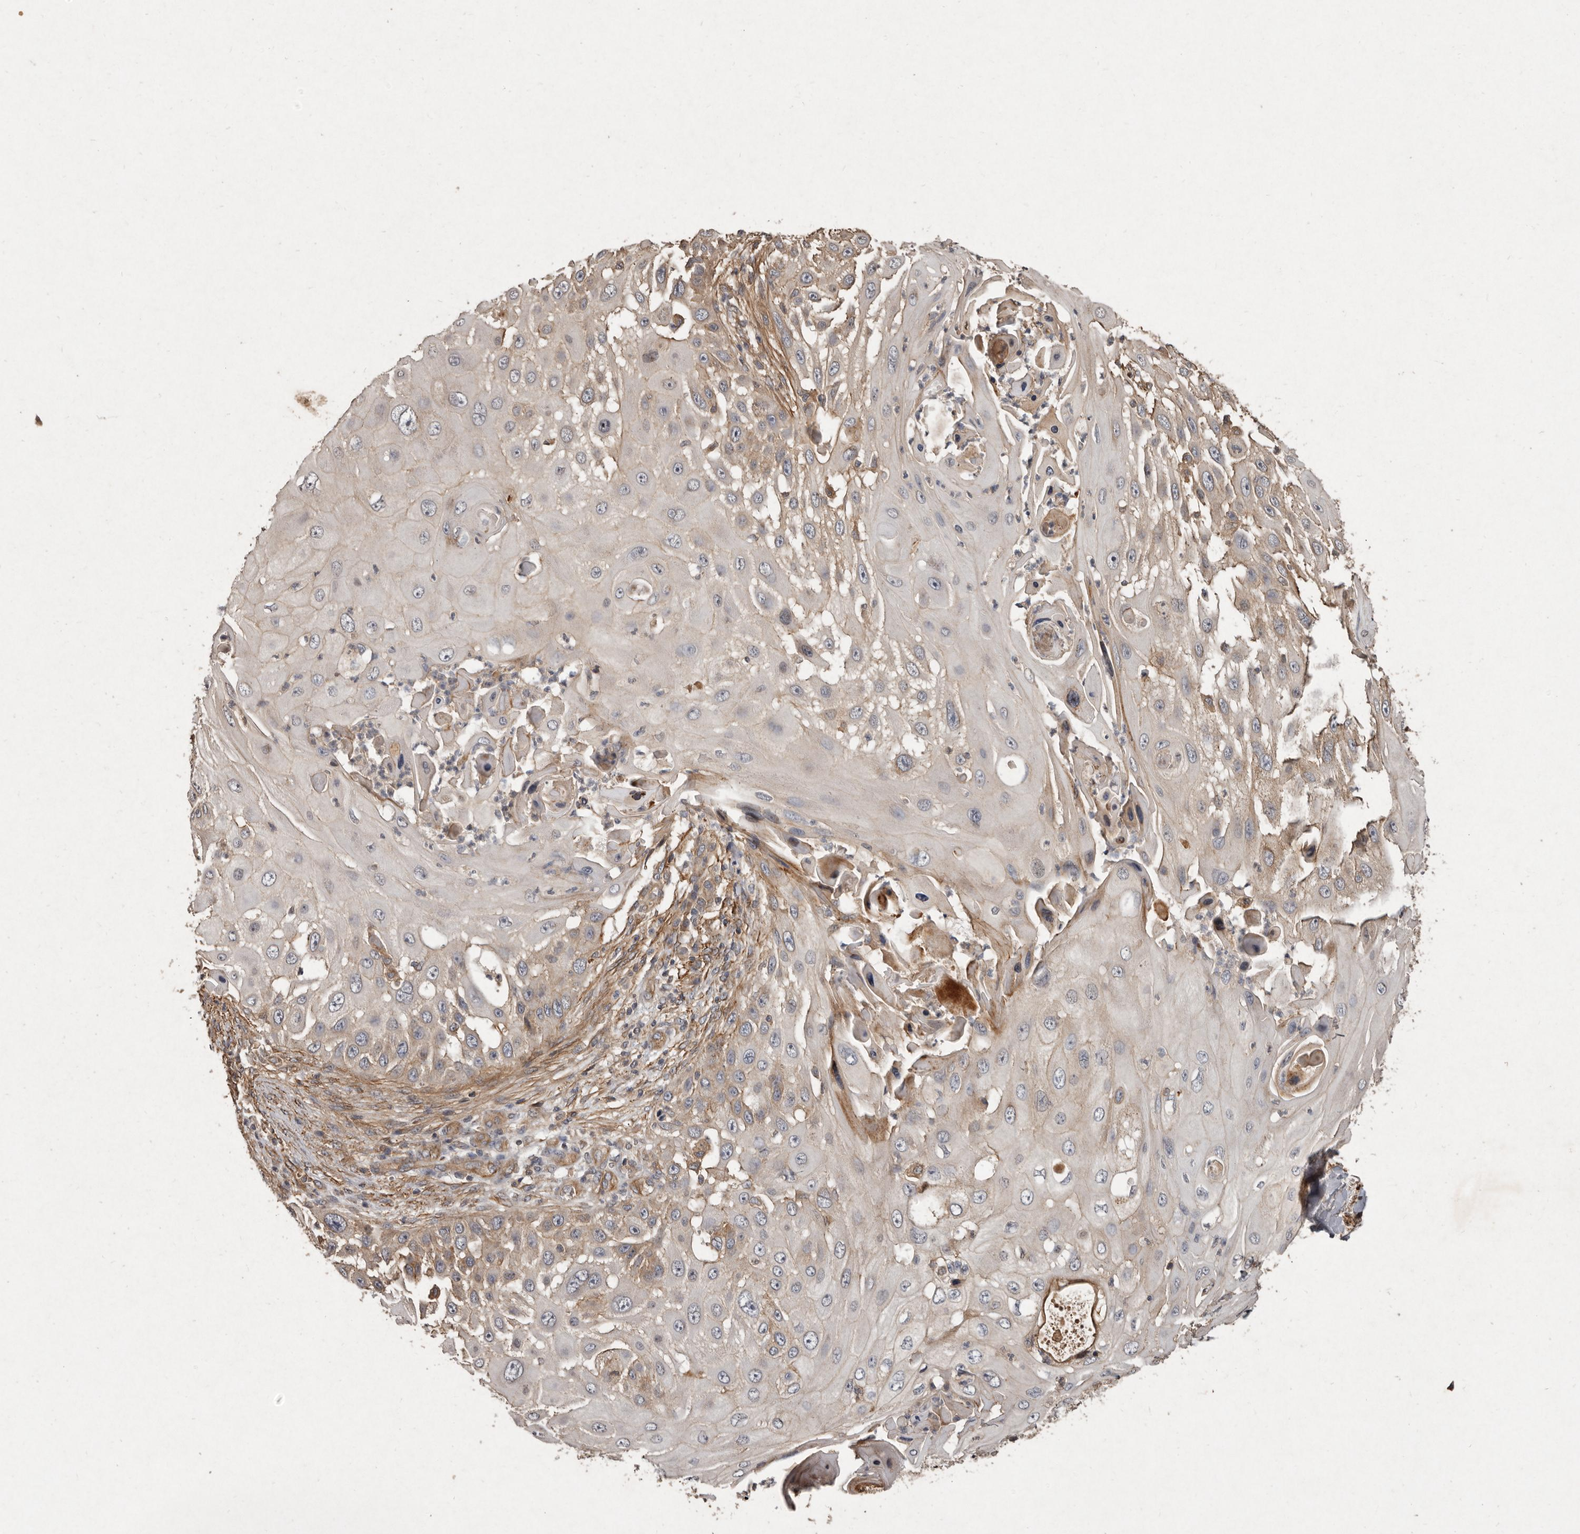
{"staining": {"intensity": "moderate", "quantity": "<25%", "location": "cytoplasmic/membranous"}, "tissue": "skin cancer", "cell_type": "Tumor cells", "image_type": "cancer", "snomed": [{"axis": "morphology", "description": "Squamous cell carcinoma, NOS"}, {"axis": "topography", "description": "Skin"}], "caption": "High-power microscopy captured an immunohistochemistry (IHC) micrograph of skin cancer (squamous cell carcinoma), revealing moderate cytoplasmic/membranous positivity in approximately <25% of tumor cells.", "gene": "SEMA3A", "patient": {"sex": "female", "age": 44}}